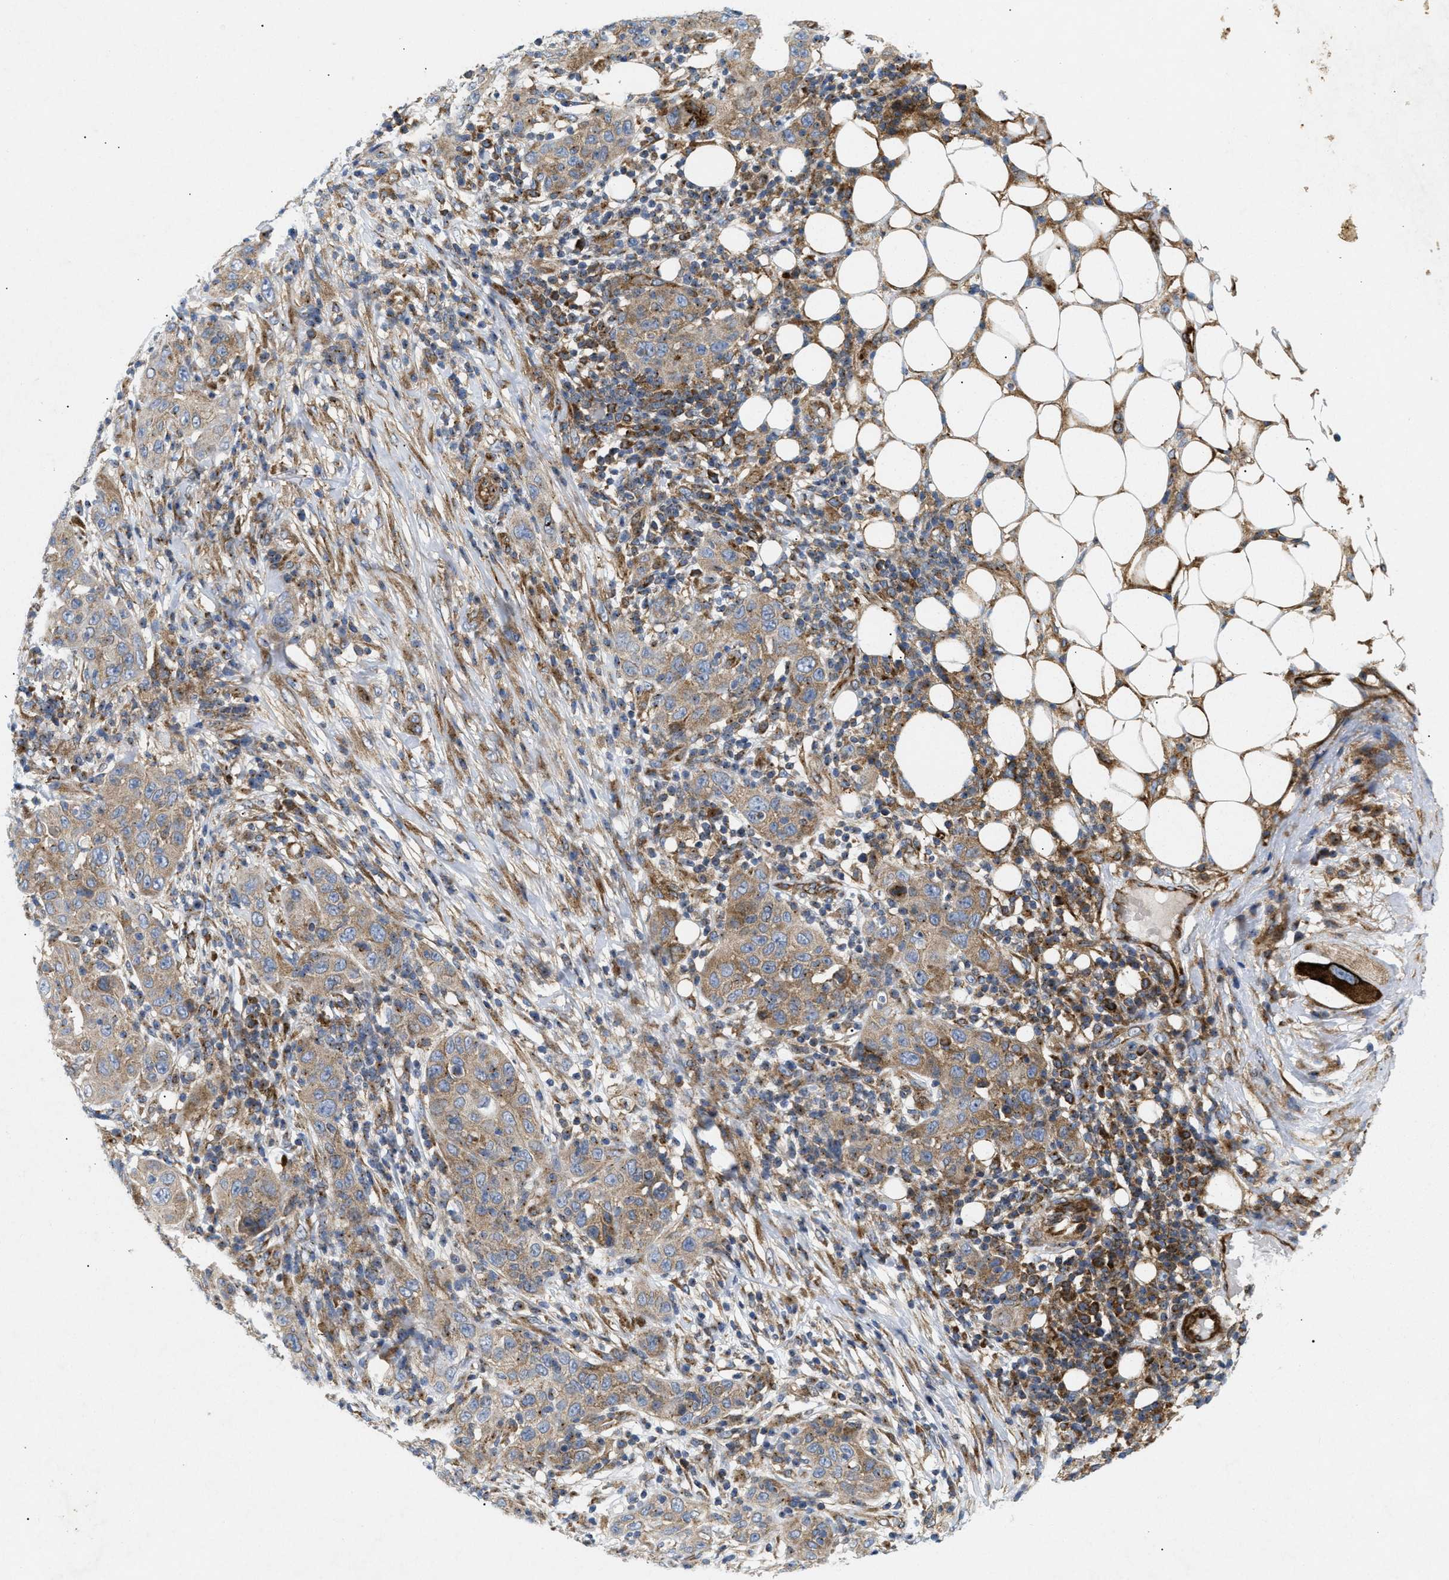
{"staining": {"intensity": "moderate", "quantity": ">75%", "location": "cytoplasmic/membranous"}, "tissue": "skin cancer", "cell_type": "Tumor cells", "image_type": "cancer", "snomed": [{"axis": "morphology", "description": "Squamous cell carcinoma, NOS"}, {"axis": "topography", "description": "Skin"}], "caption": "The micrograph demonstrates staining of squamous cell carcinoma (skin), revealing moderate cytoplasmic/membranous protein positivity (brown color) within tumor cells.", "gene": "DCTN4", "patient": {"sex": "female", "age": 88}}